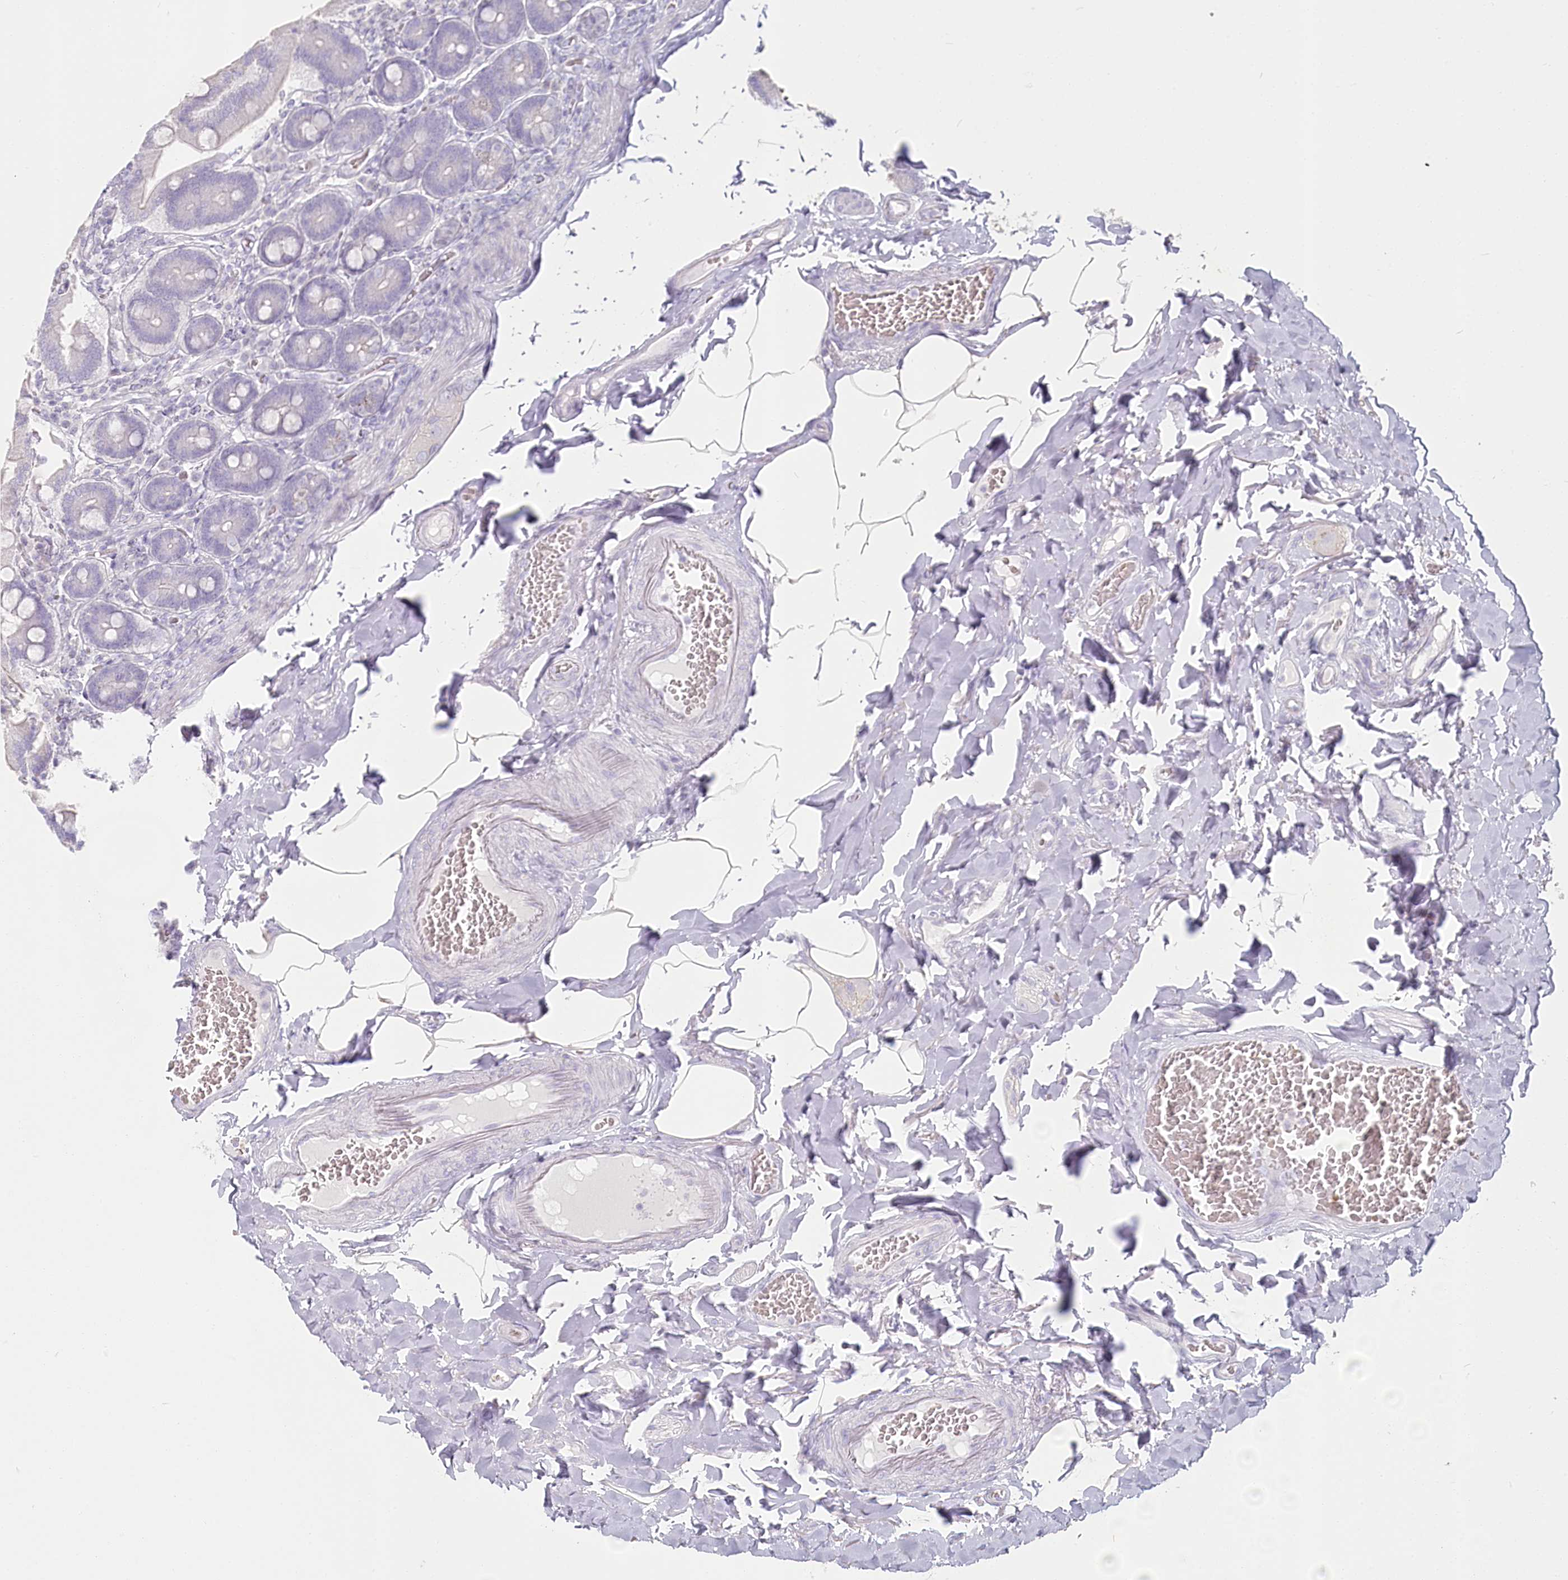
{"staining": {"intensity": "negative", "quantity": "none", "location": "none"}, "tissue": "duodenum", "cell_type": "Glandular cells", "image_type": "normal", "snomed": [{"axis": "morphology", "description": "Normal tissue, NOS"}, {"axis": "topography", "description": "Duodenum"}], "caption": "Duodenum was stained to show a protein in brown. There is no significant positivity in glandular cells. (DAB (3,3'-diaminobenzidine) immunohistochemistry, high magnification).", "gene": "IFIT5", "patient": {"sex": "female", "age": 62}}